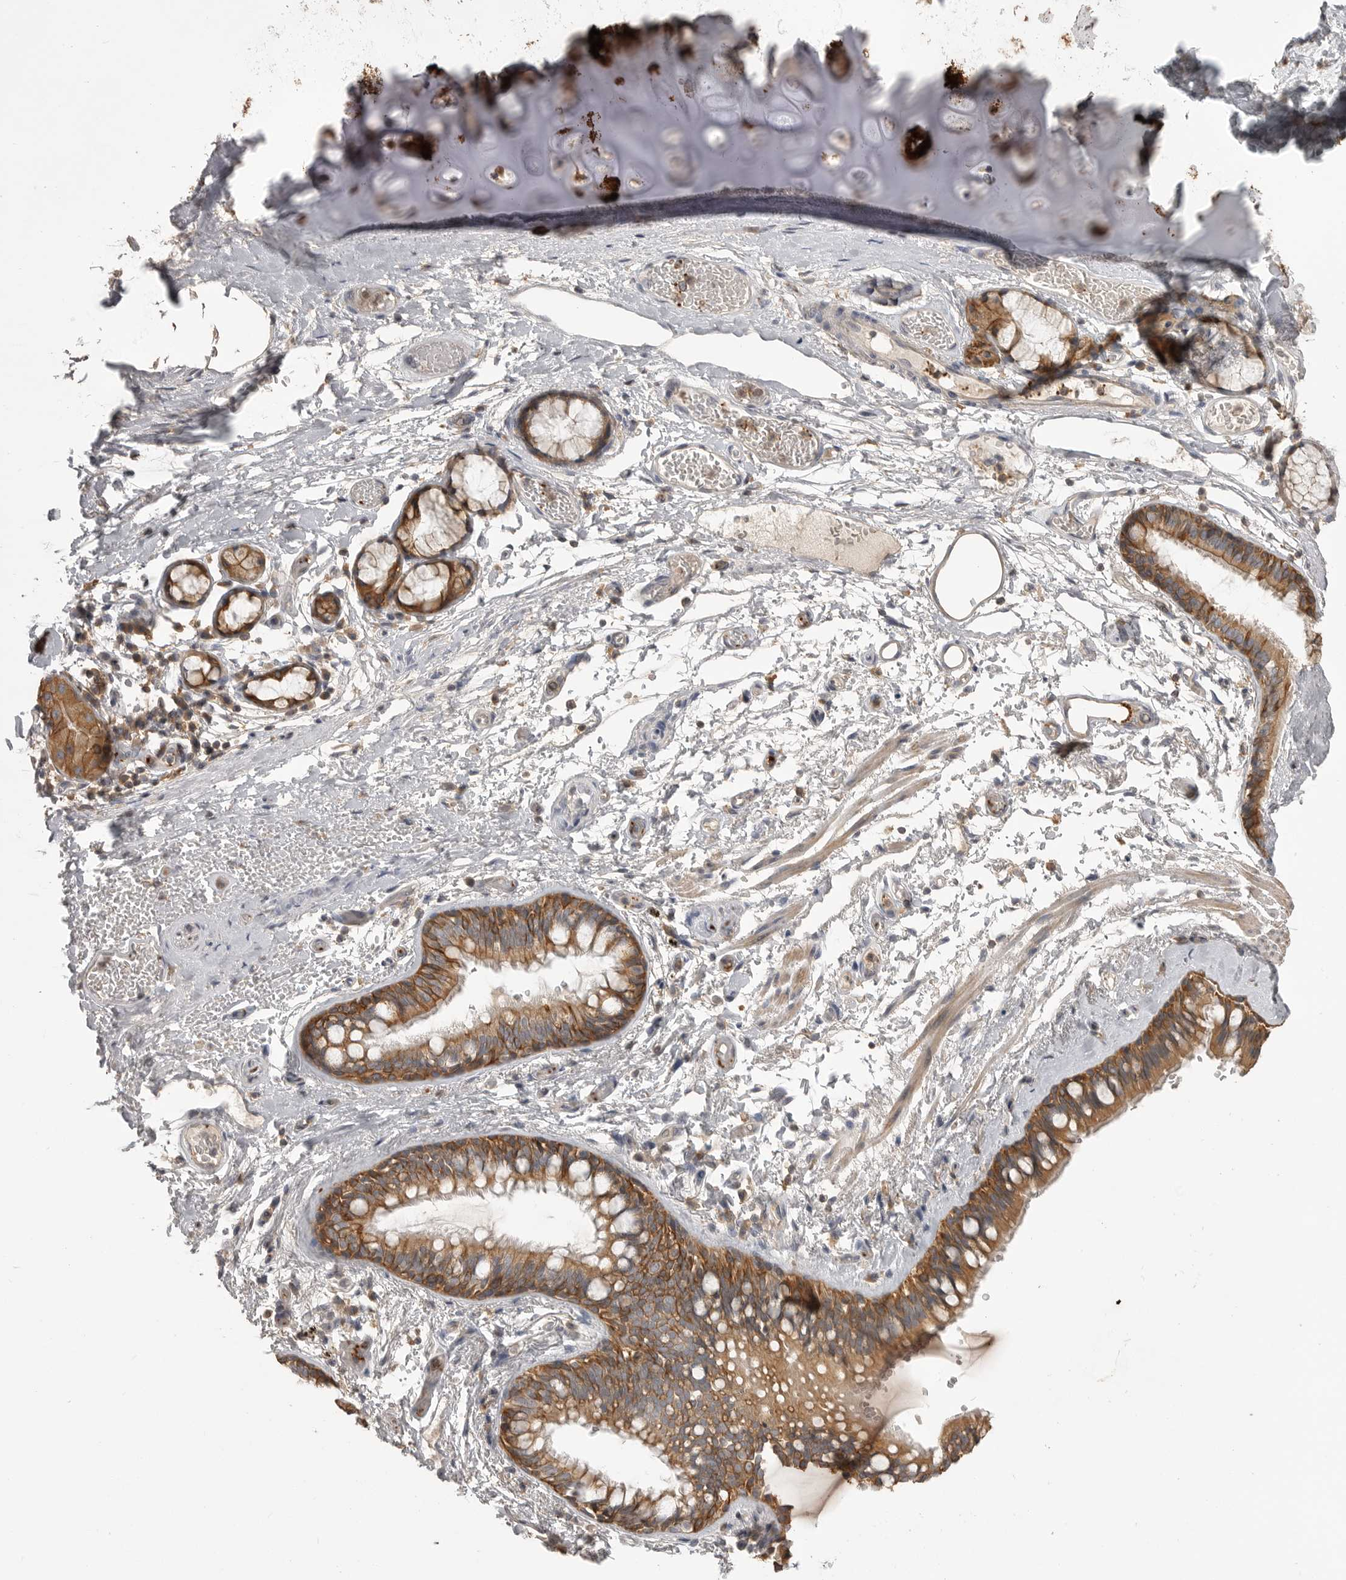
{"staining": {"intensity": "weak", "quantity": ">75%", "location": "cytoplasmic/membranous"}, "tissue": "adipose tissue", "cell_type": "Adipocytes", "image_type": "normal", "snomed": [{"axis": "morphology", "description": "Normal tissue, NOS"}, {"axis": "topography", "description": "Cartilage tissue"}, {"axis": "topography", "description": "Bronchus"}], "caption": "Protein analysis of benign adipose tissue shows weak cytoplasmic/membranous expression in about >75% of adipocytes.", "gene": "CMTM6", "patient": {"sex": "female", "age": 73}}